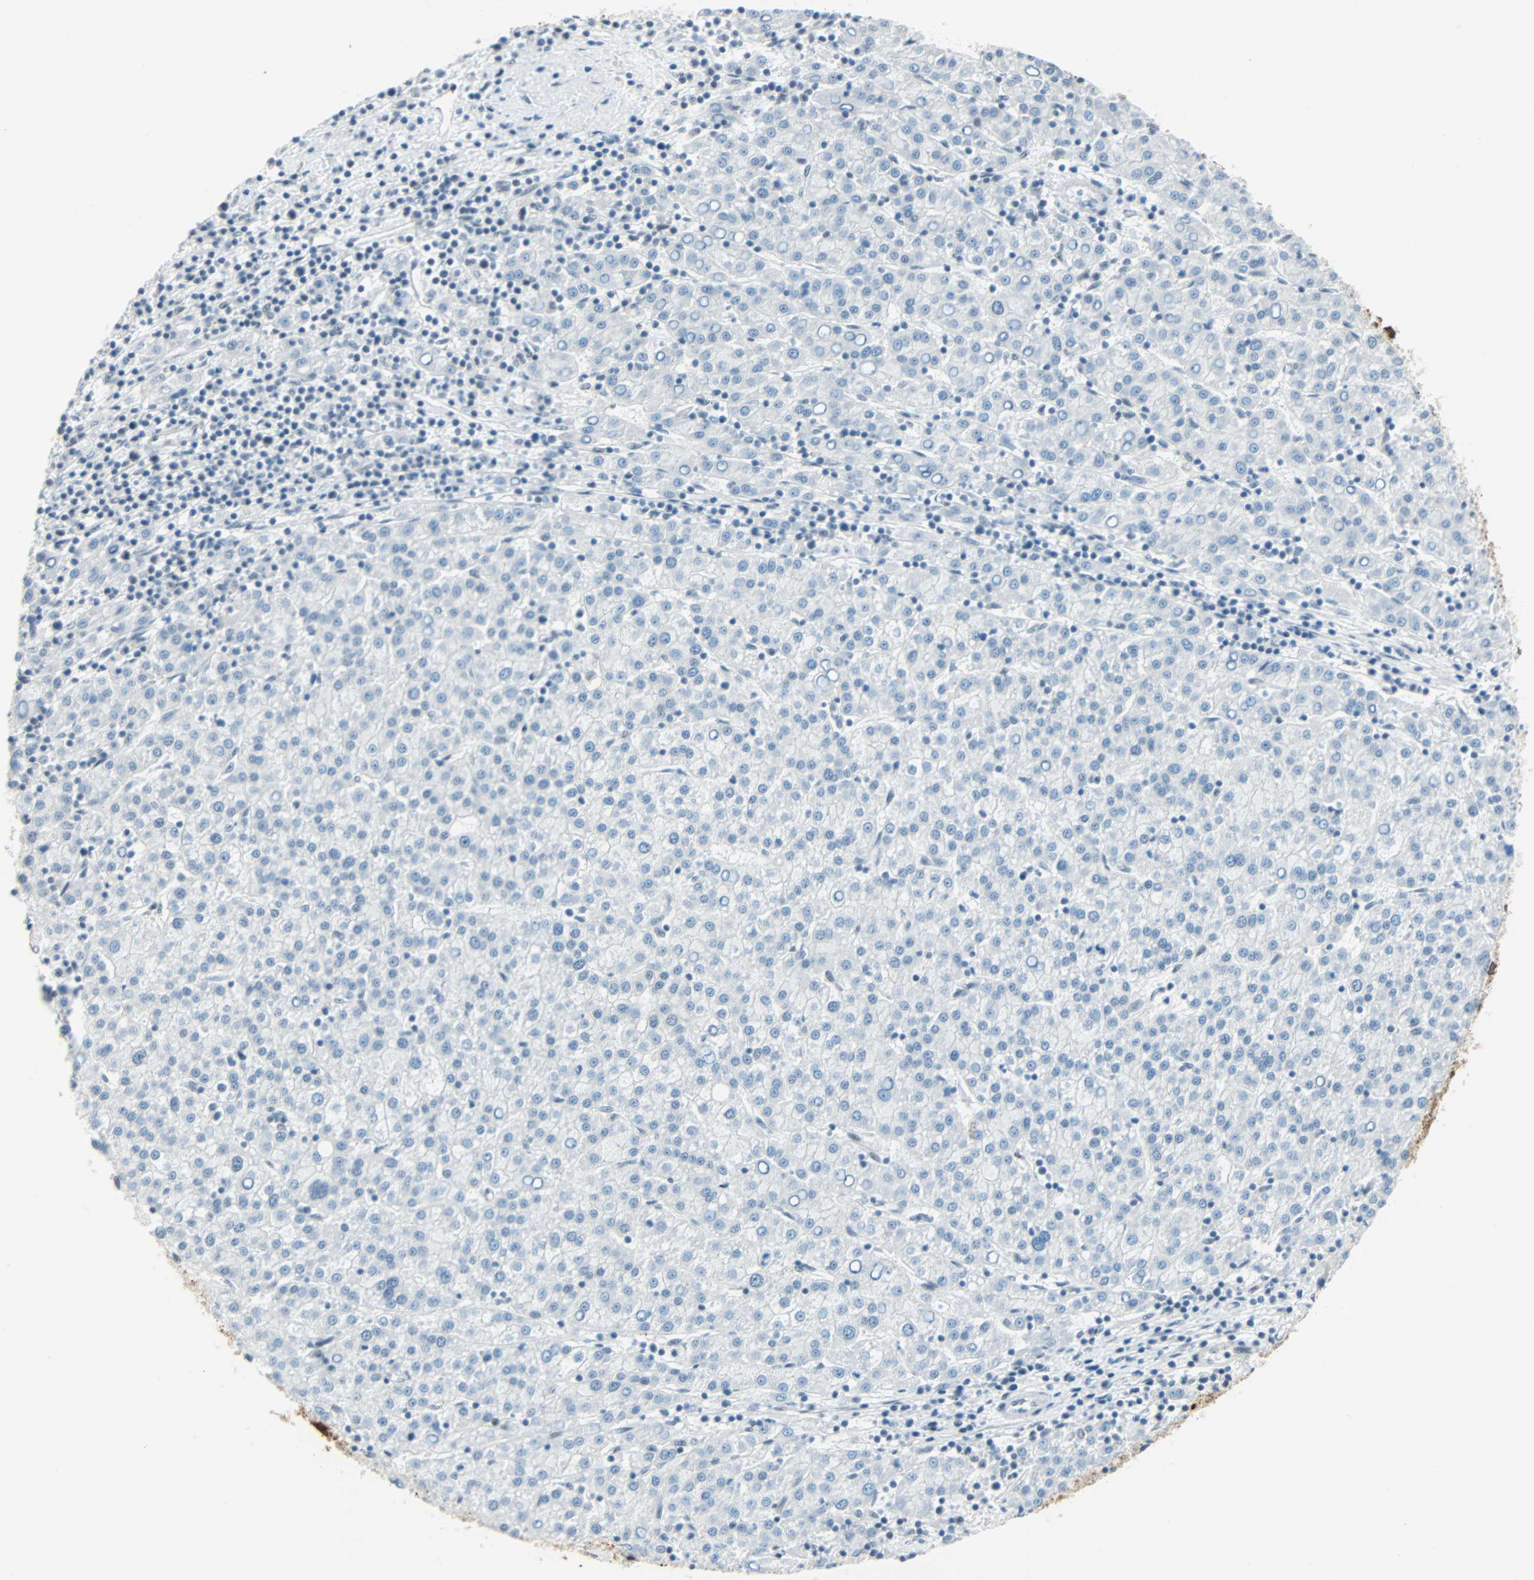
{"staining": {"intensity": "negative", "quantity": "none", "location": "none"}, "tissue": "liver cancer", "cell_type": "Tumor cells", "image_type": "cancer", "snomed": [{"axis": "morphology", "description": "Carcinoma, Hepatocellular, NOS"}, {"axis": "topography", "description": "Liver"}], "caption": "The IHC image has no significant expression in tumor cells of liver cancer tissue.", "gene": "NELFE", "patient": {"sex": "female", "age": 58}}